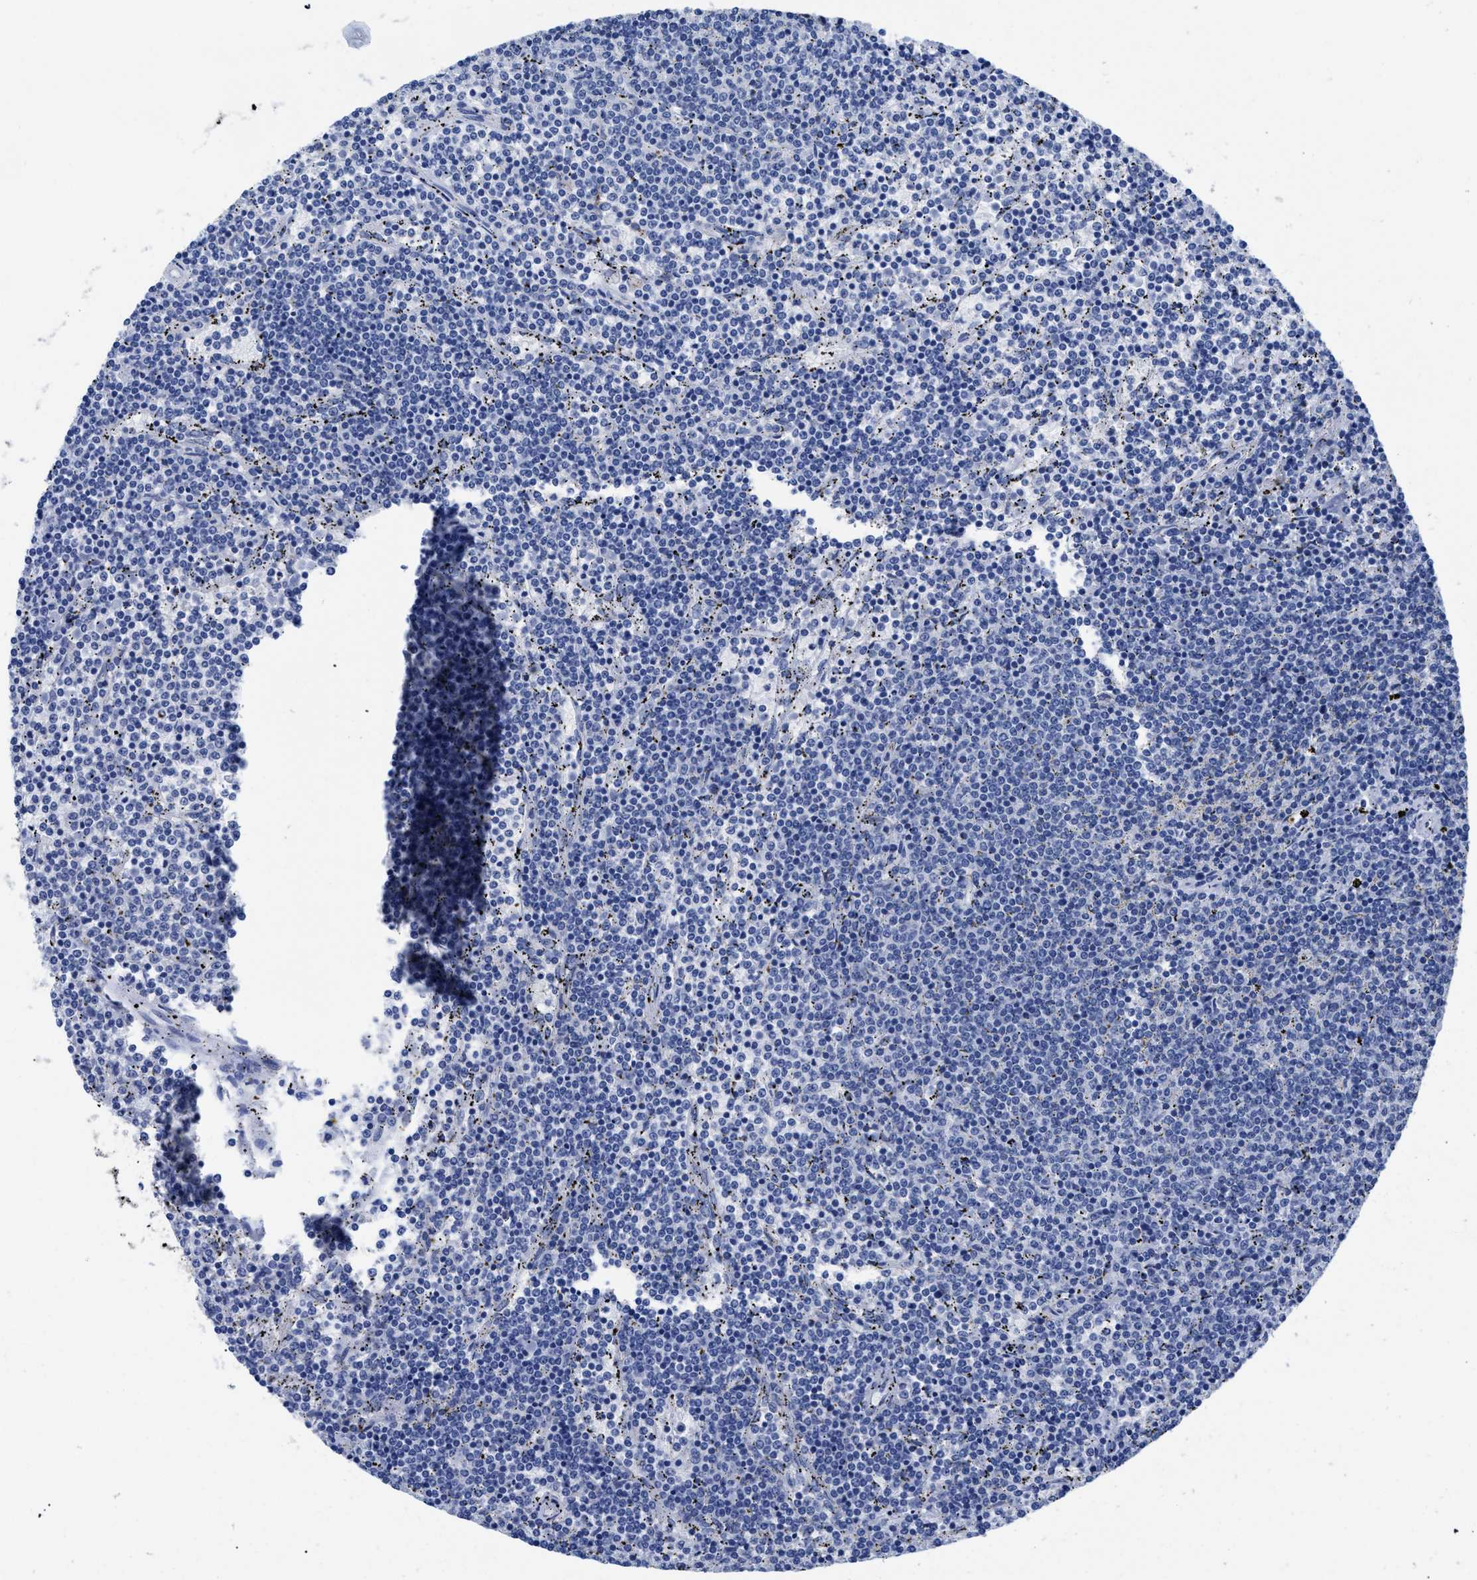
{"staining": {"intensity": "negative", "quantity": "none", "location": "none"}, "tissue": "lymphoma", "cell_type": "Tumor cells", "image_type": "cancer", "snomed": [{"axis": "morphology", "description": "Malignant lymphoma, non-Hodgkin's type, Low grade"}, {"axis": "topography", "description": "Spleen"}], "caption": "Tumor cells are negative for brown protein staining in lymphoma.", "gene": "APOBEC2", "patient": {"sex": "female", "age": 50}}